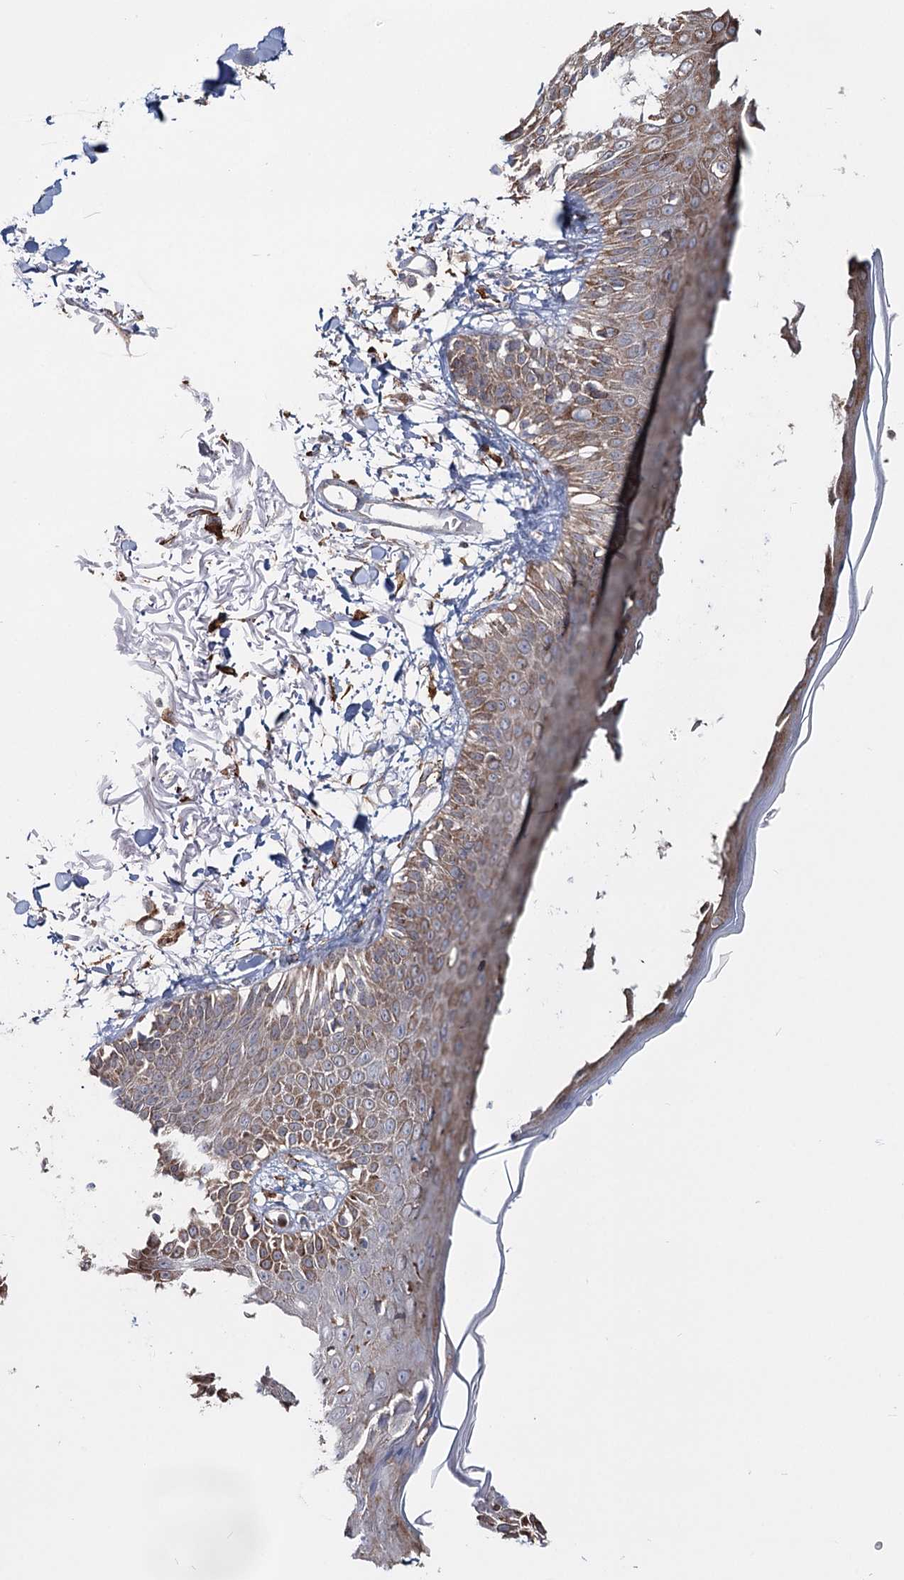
{"staining": {"intensity": "moderate", "quantity": ">75%", "location": "cytoplasmic/membranous"}, "tissue": "skin", "cell_type": "Fibroblasts", "image_type": "normal", "snomed": [{"axis": "morphology", "description": "Normal tissue, NOS"}, {"axis": "morphology", "description": "Squamous cell carcinoma, NOS"}, {"axis": "topography", "description": "Skin"}, {"axis": "topography", "description": "Peripheral nerve tissue"}], "caption": "Skin stained for a protein reveals moderate cytoplasmic/membranous positivity in fibroblasts. (Stains: DAB (3,3'-diaminobenzidine) in brown, nuclei in blue, Microscopy: brightfield microscopy at high magnification).", "gene": "ZCCHC9", "patient": {"sex": "male", "age": 83}}